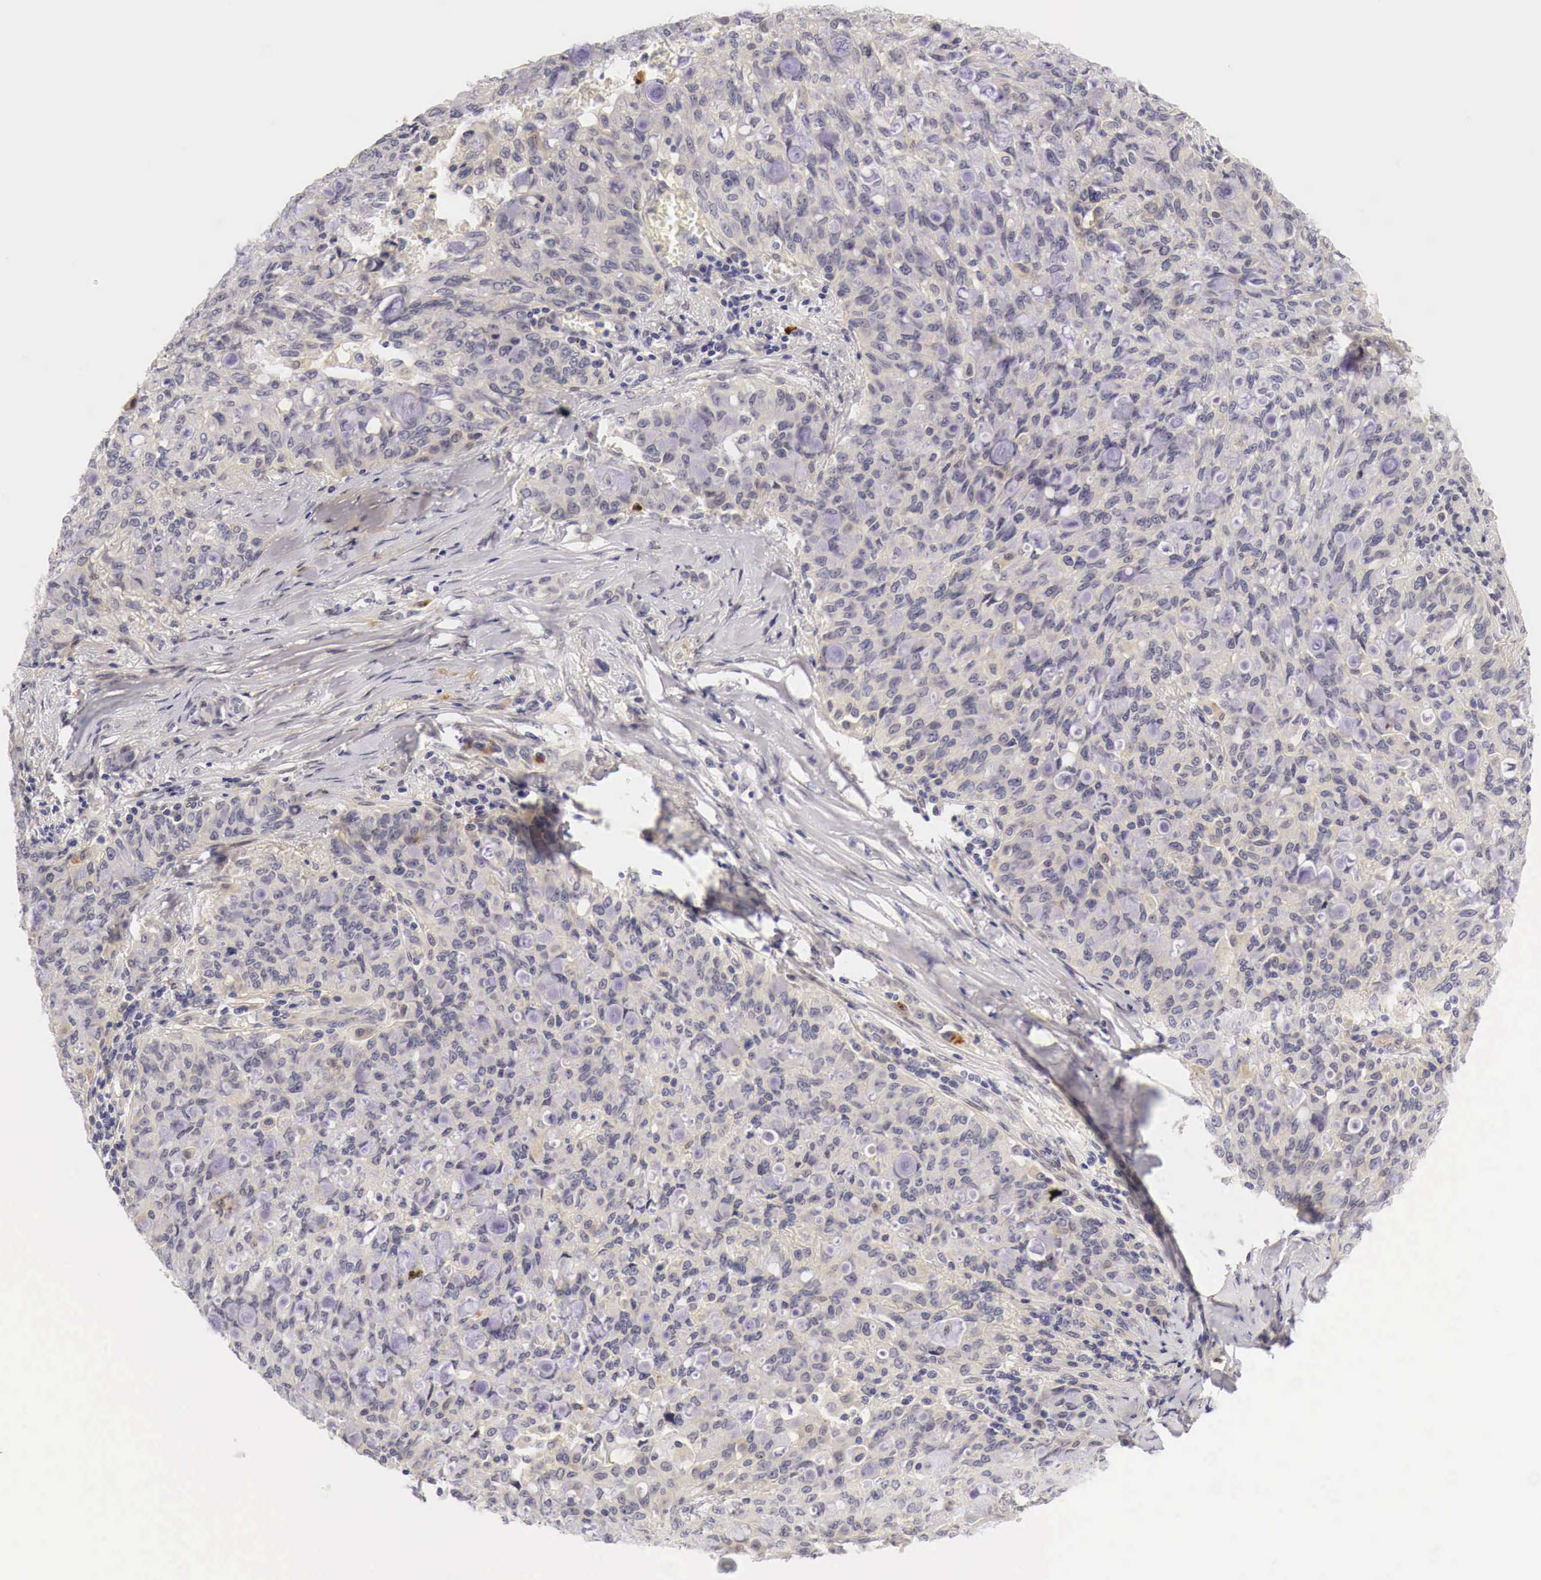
{"staining": {"intensity": "weak", "quantity": "<25%", "location": "cytoplasmic/membranous,nuclear"}, "tissue": "lung cancer", "cell_type": "Tumor cells", "image_type": "cancer", "snomed": [{"axis": "morphology", "description": "Adenocarcinoma, NOS"}, {"axis": "topography", "description": "Lung"}], "caption": "Tumor cells show no significant expression in lung cancer (adenocarcinoma).", "gene": "CASP3", "patient": {"sex": "female", "age": 44}}